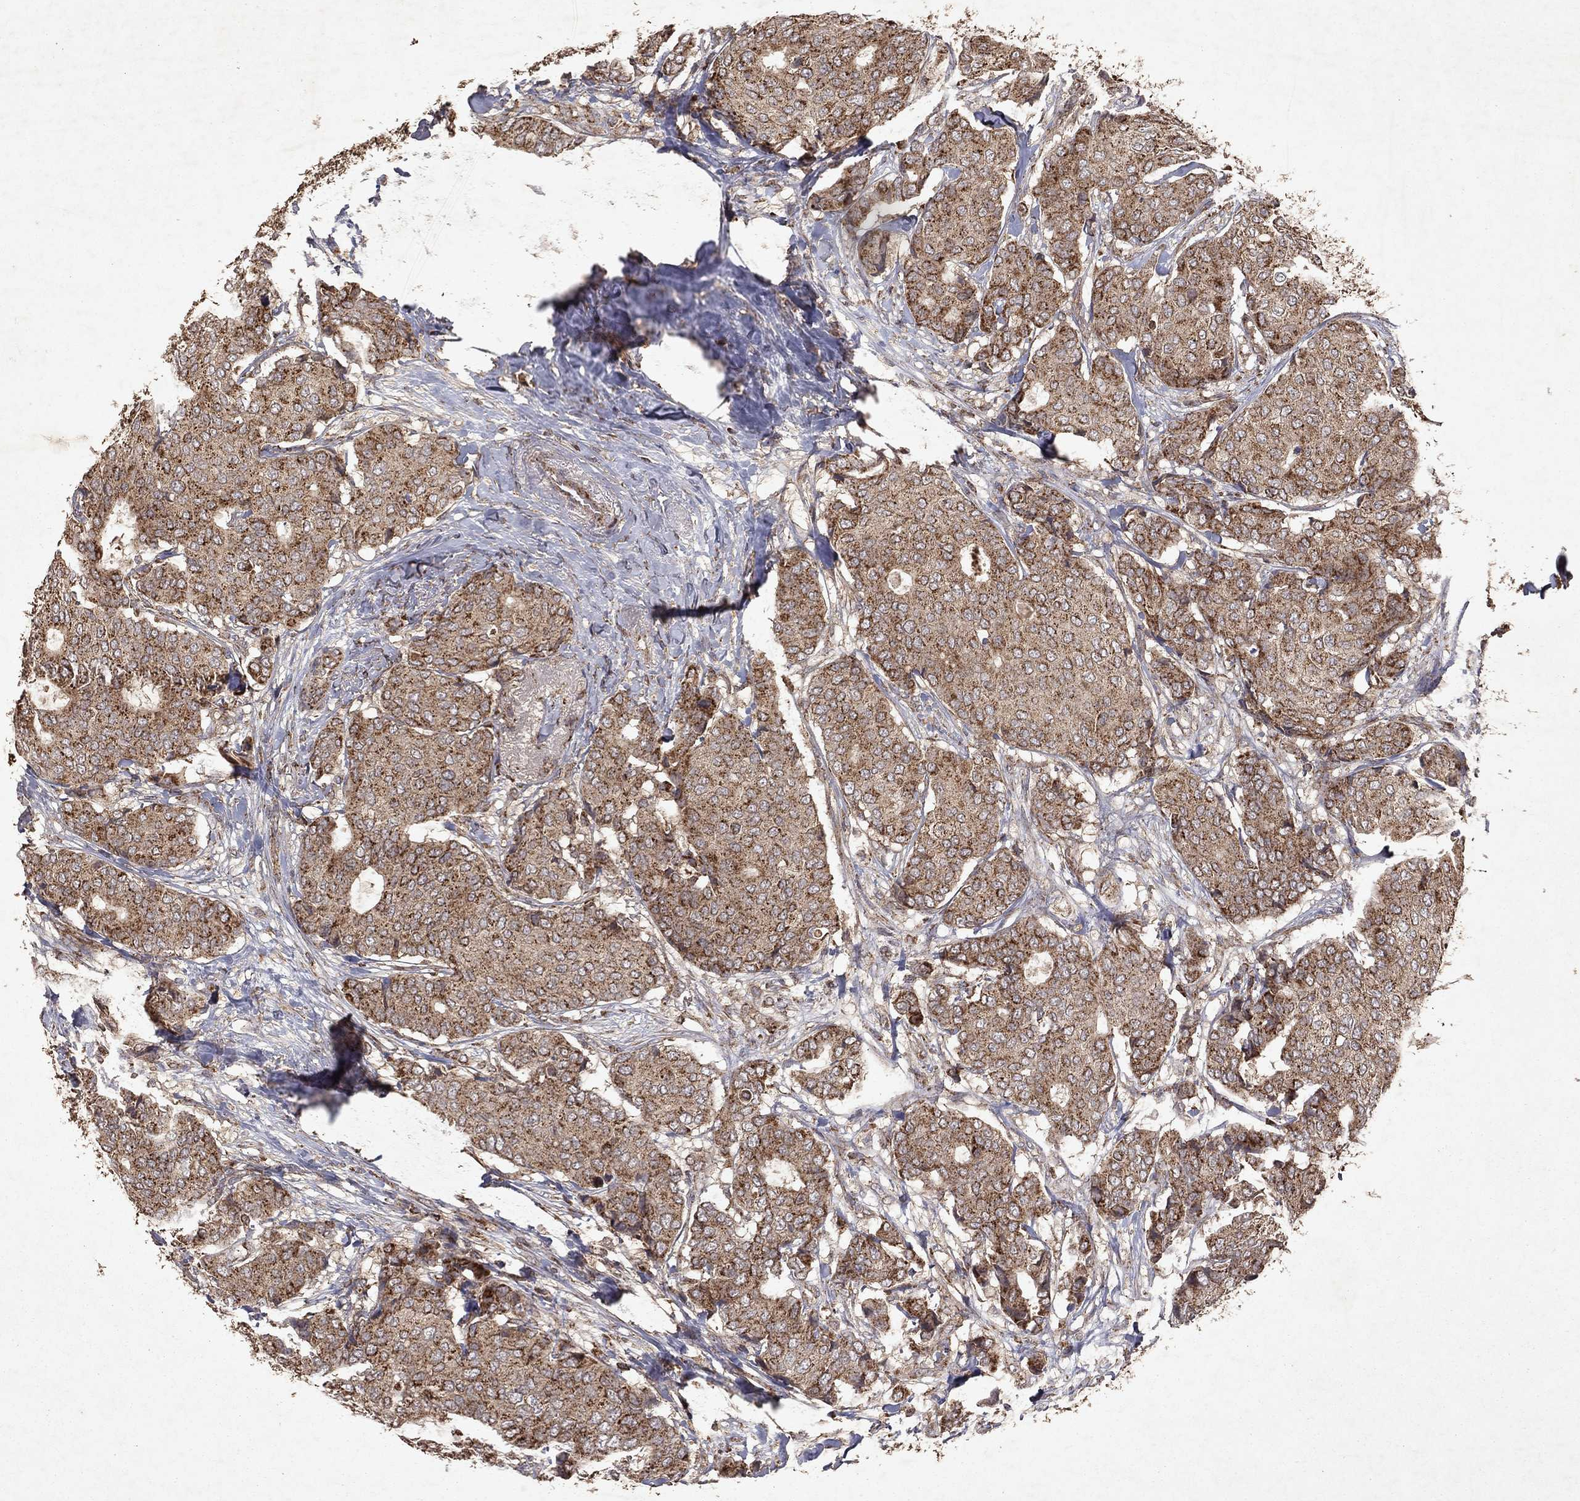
{"staining": {"intensity": "moderate", "quantity": ">75%", "location": "cytoplasmic/membranous"}, "tissue": "breast cancer", "cell_type": "Tumor cells", "image_type": "cancer", "snomed": [{"axis": "morphology", "description": "Duct carcinoma"}, {"axis": "topography", "description": "Breast"}], "caption": "IHC (DAB (3,3'-diaminobenzidine)) staining of human breast cancer reveals moderate cytoplasmic/membranous protein positivity in about >75% of tumor cells. (DAB (3,3'-diaminobenzidine) = brown stain, brightfield microscopy at high magnification).", "gene": "PYROXD2", "patient": {"sex": "female", "age": 75}}